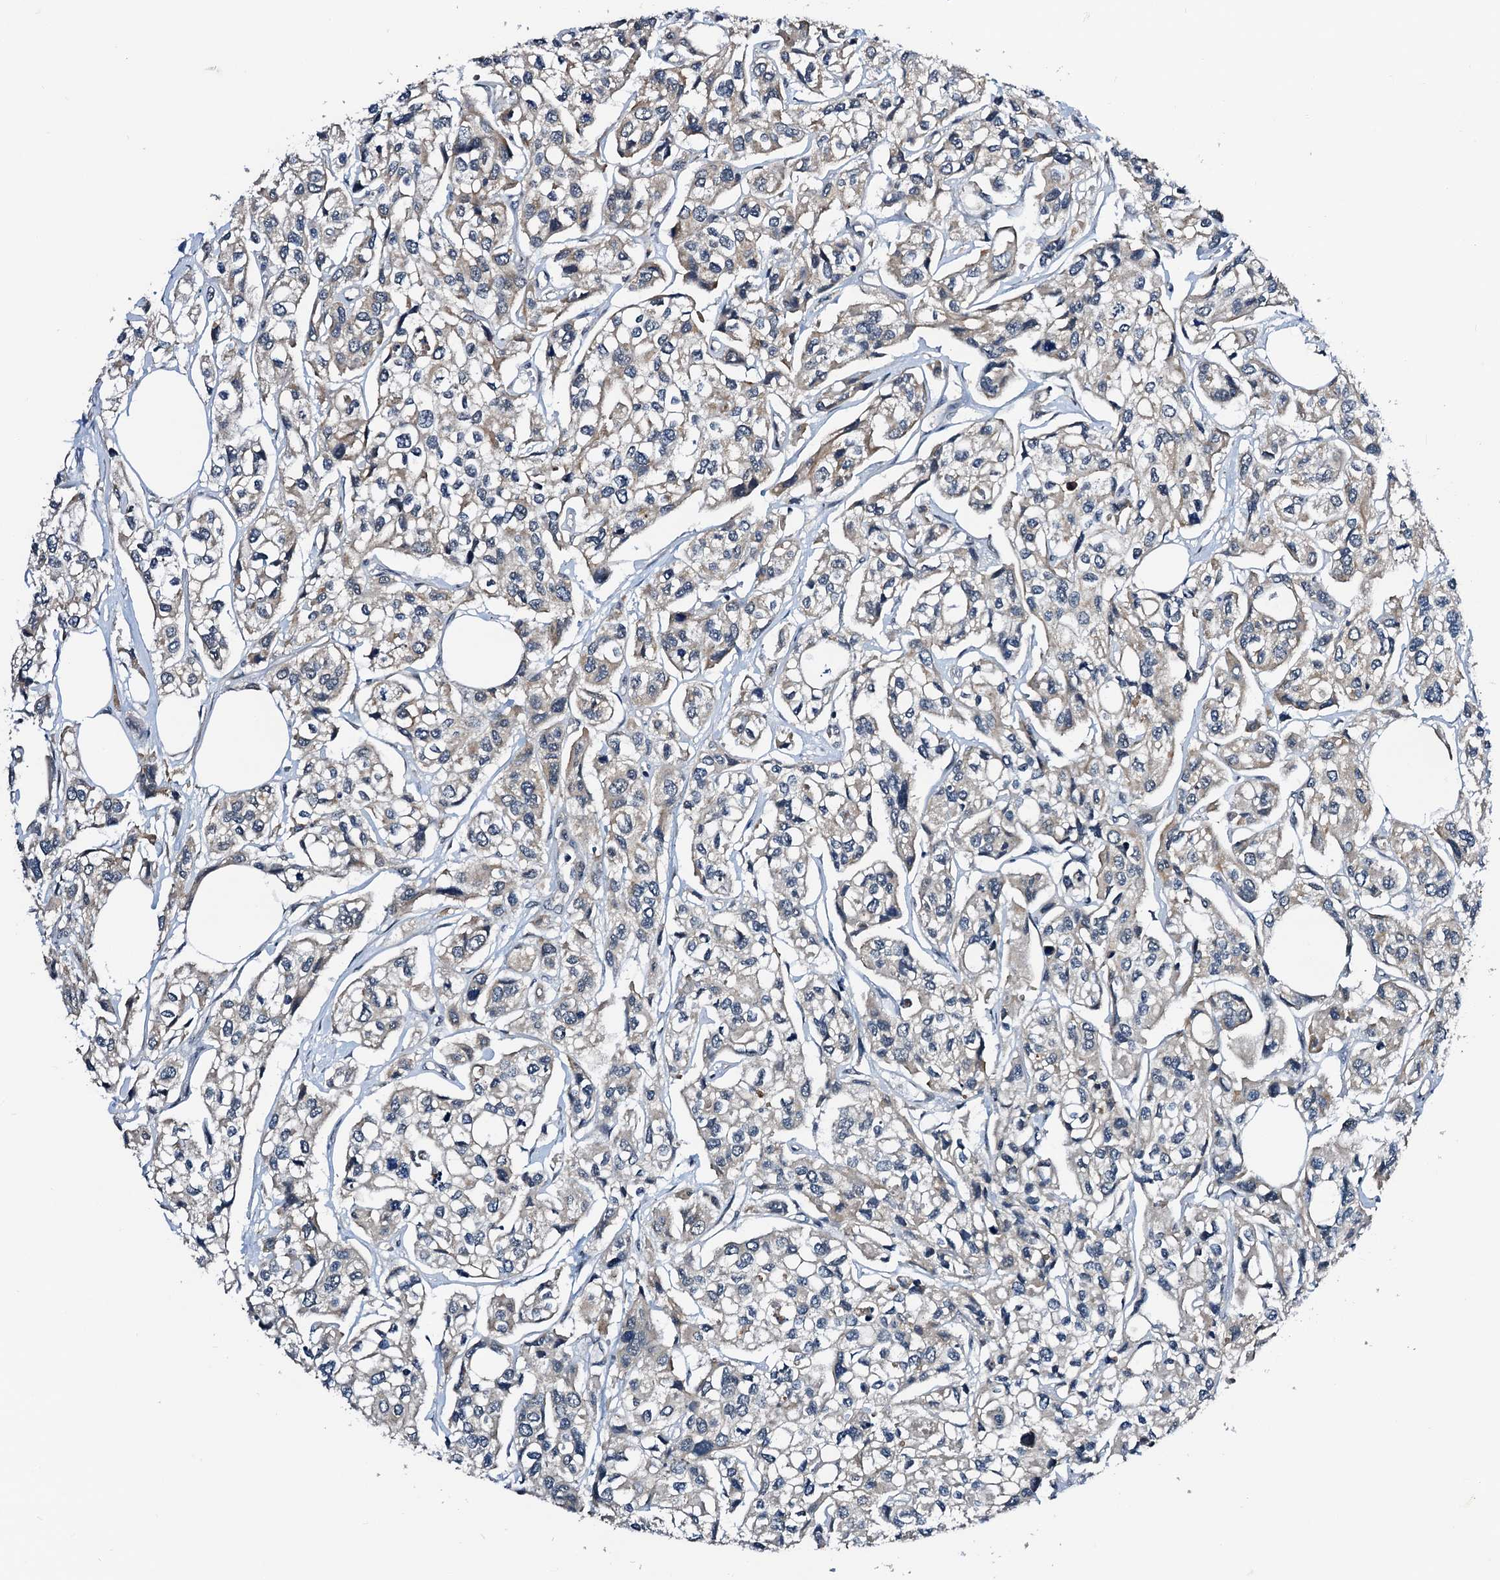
{"staining": {"intensity": "negative", "quantity": "none", "location": "none"}, "tissue": "urothelial cancer", "cell_type": "Tumor cells", "image_type": "cancer", "snomed": [{"axis": "morphology", "description": "Urothelial carcinoma, High grade"}, {"axis": "topography", "description": "Urinary bladder"}], "caption": "IHC micrograph of urothelial carcinoma (high-grade) stained for a protein (brown), which exhibits no expression in tumor cells.", "gene": "NAA16", "patient": {"sex": "male", "age": 67}}